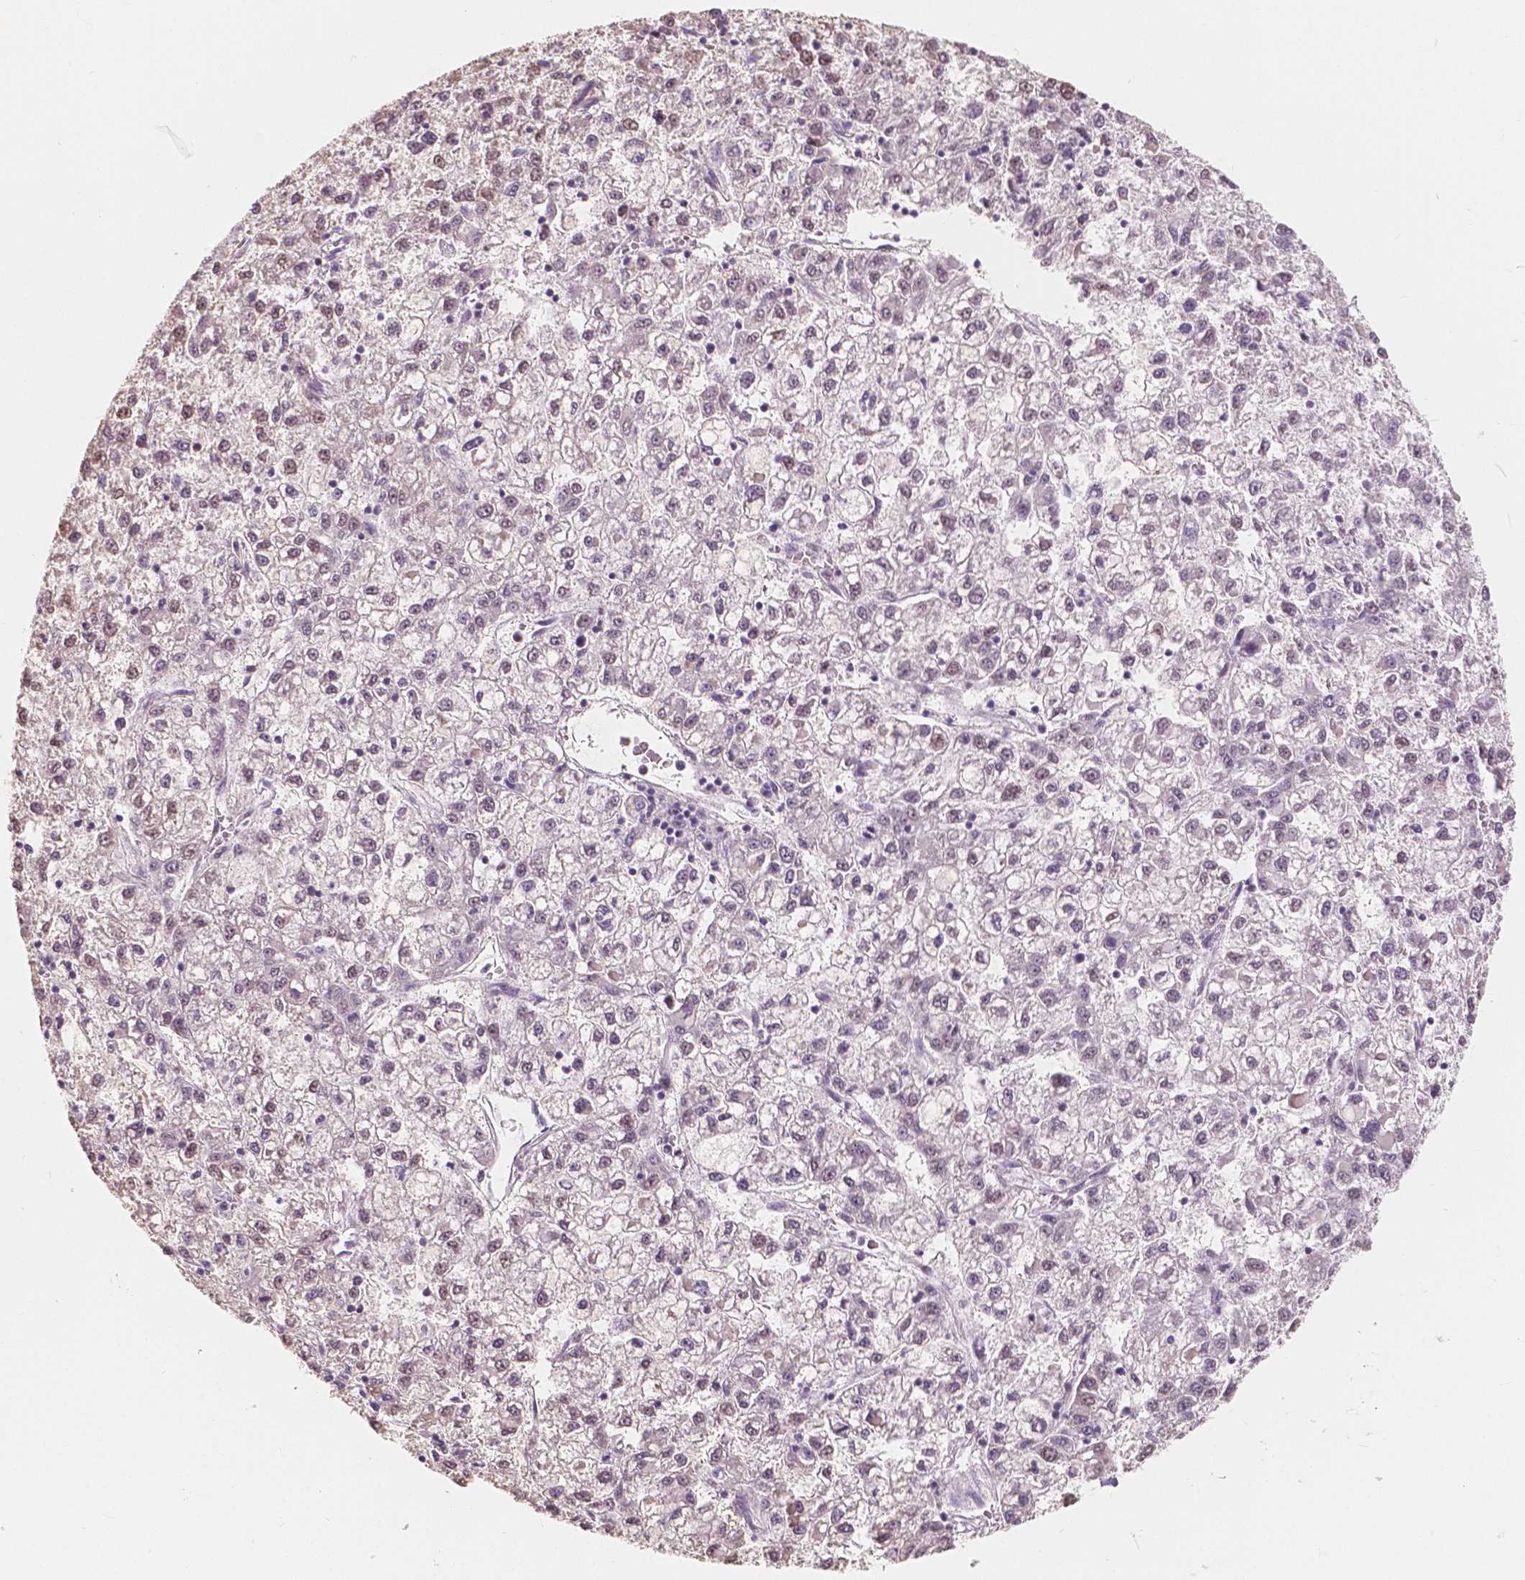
{"staining": {"intensity": "weak", "quantity": "<25%", "location": "nuclear"}, "tissue": "liver cancer", "cell_type": "Tumor cells", "image_type": "cancer", "snomed": [{"axis": "morphology", "description": "Carcinoma, Hepatocellular, NOS"}, {"axis": "topography", "description": "Liver"}], "caption": "High magnification brightfield microscopy of hepatocellular carcinoma (liver) stained with DAB (3,3'-diaminobenzidine) (brown) and counterstained with hematoxylin (blue): tumor cells show no significant expression.", "gene": "NOLC1", "patient": {"sex": "male", "age": 40}}